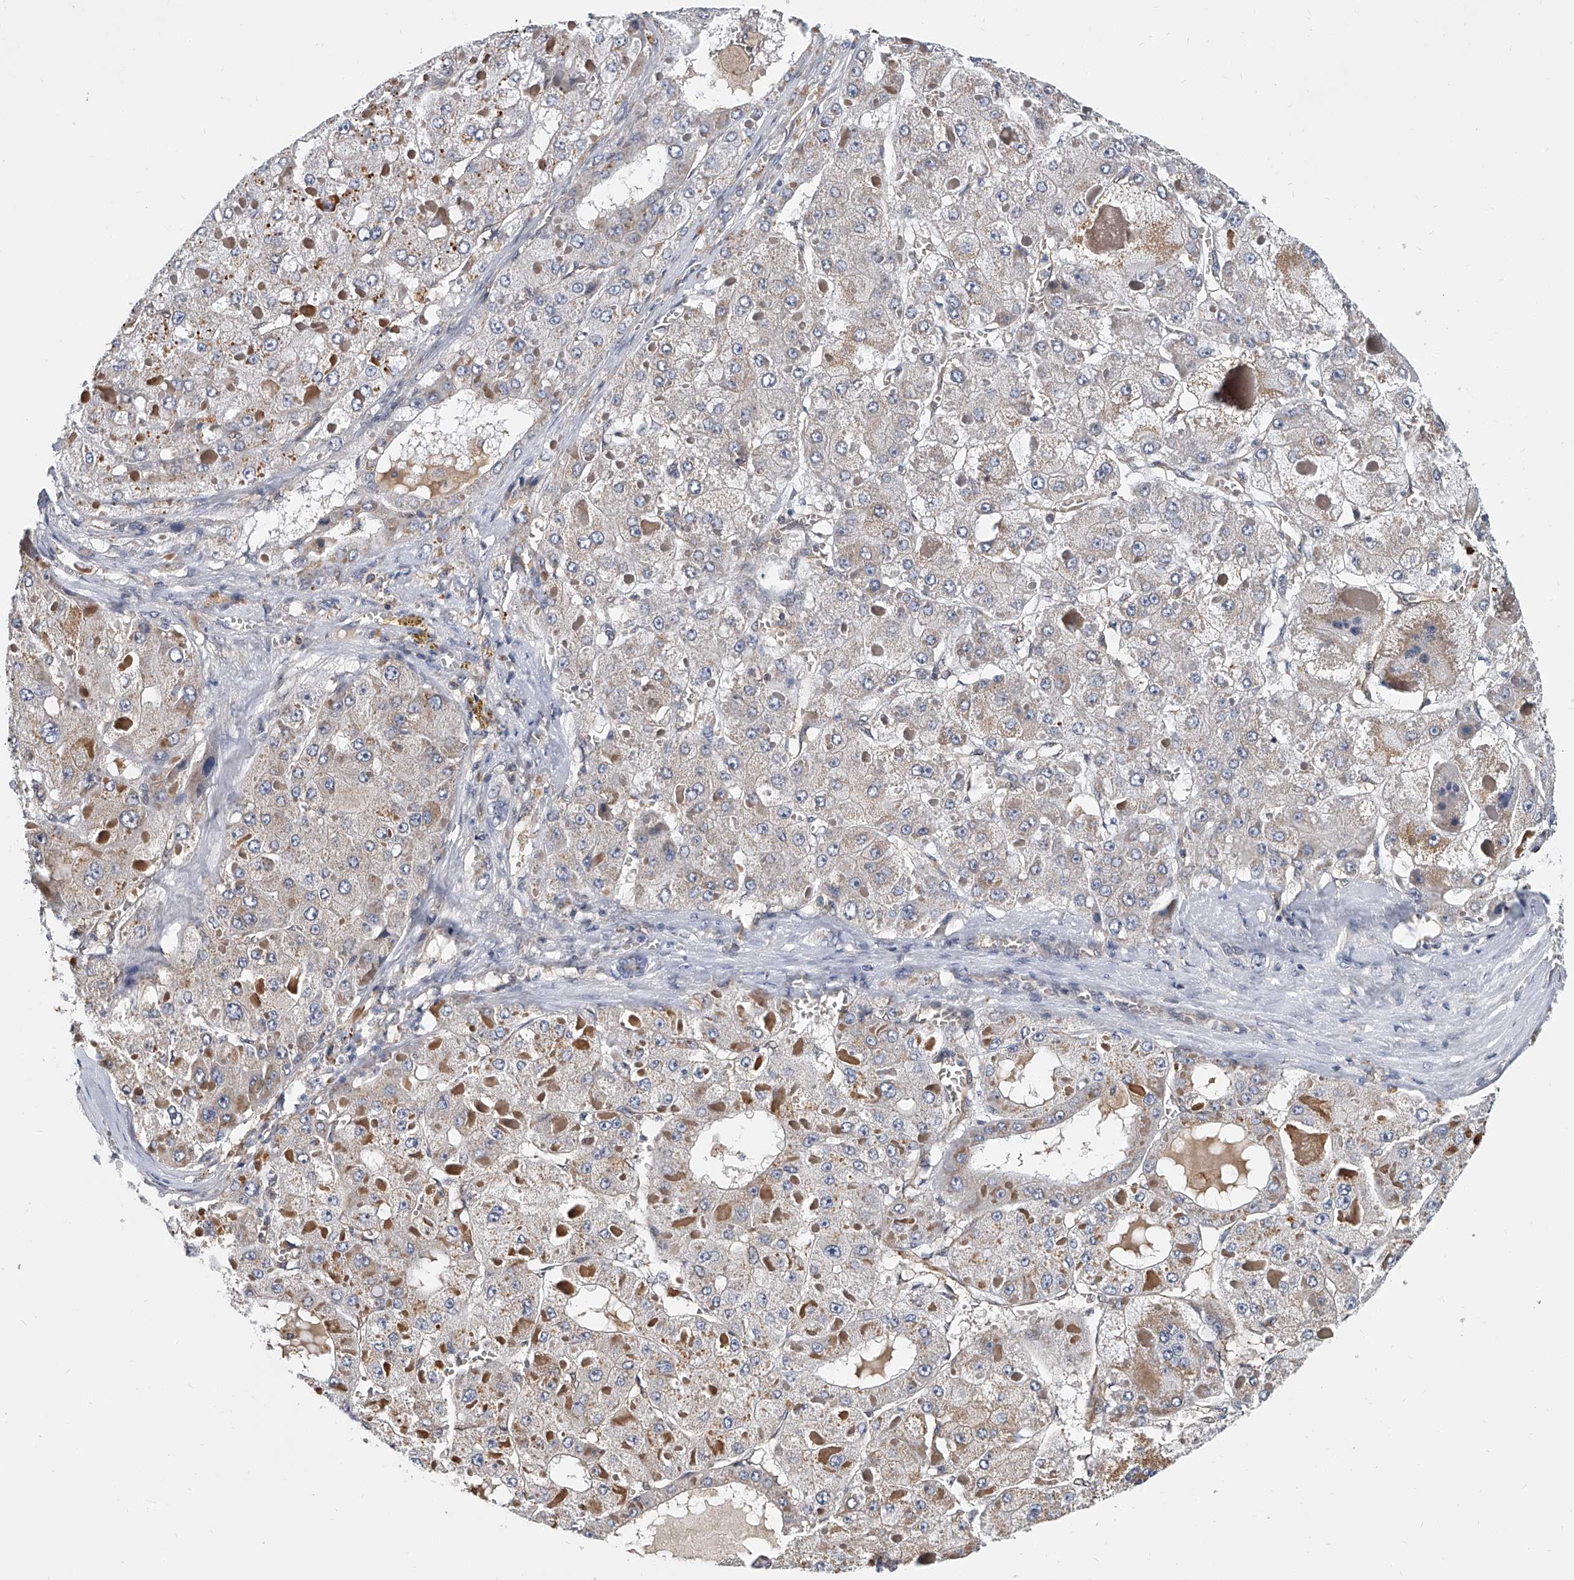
{"staining": {"intensity": "weak", "quantity": "25%-75%", "location": "cytoplasmic/membranous"}, "tissue": "liver cancer", "cell_type": "Tumor cells", "image_type": "cancer", "snomed": [{"axis": "morphology", "description": "Carcinoma, Hepatocellular, NOS"}, {"axis": "topography", "description": "Liver"}], "caption": "Weak cytoplasmic/membranous expression is present in about 25%-75% of tumor cells in liver cancer (hepatocellular carcinoma). (brown staining indicates protein expression, while blue staining denotes nuclei).", "gene": "CD200", "patient": {"sex": "female", "age": 73}}